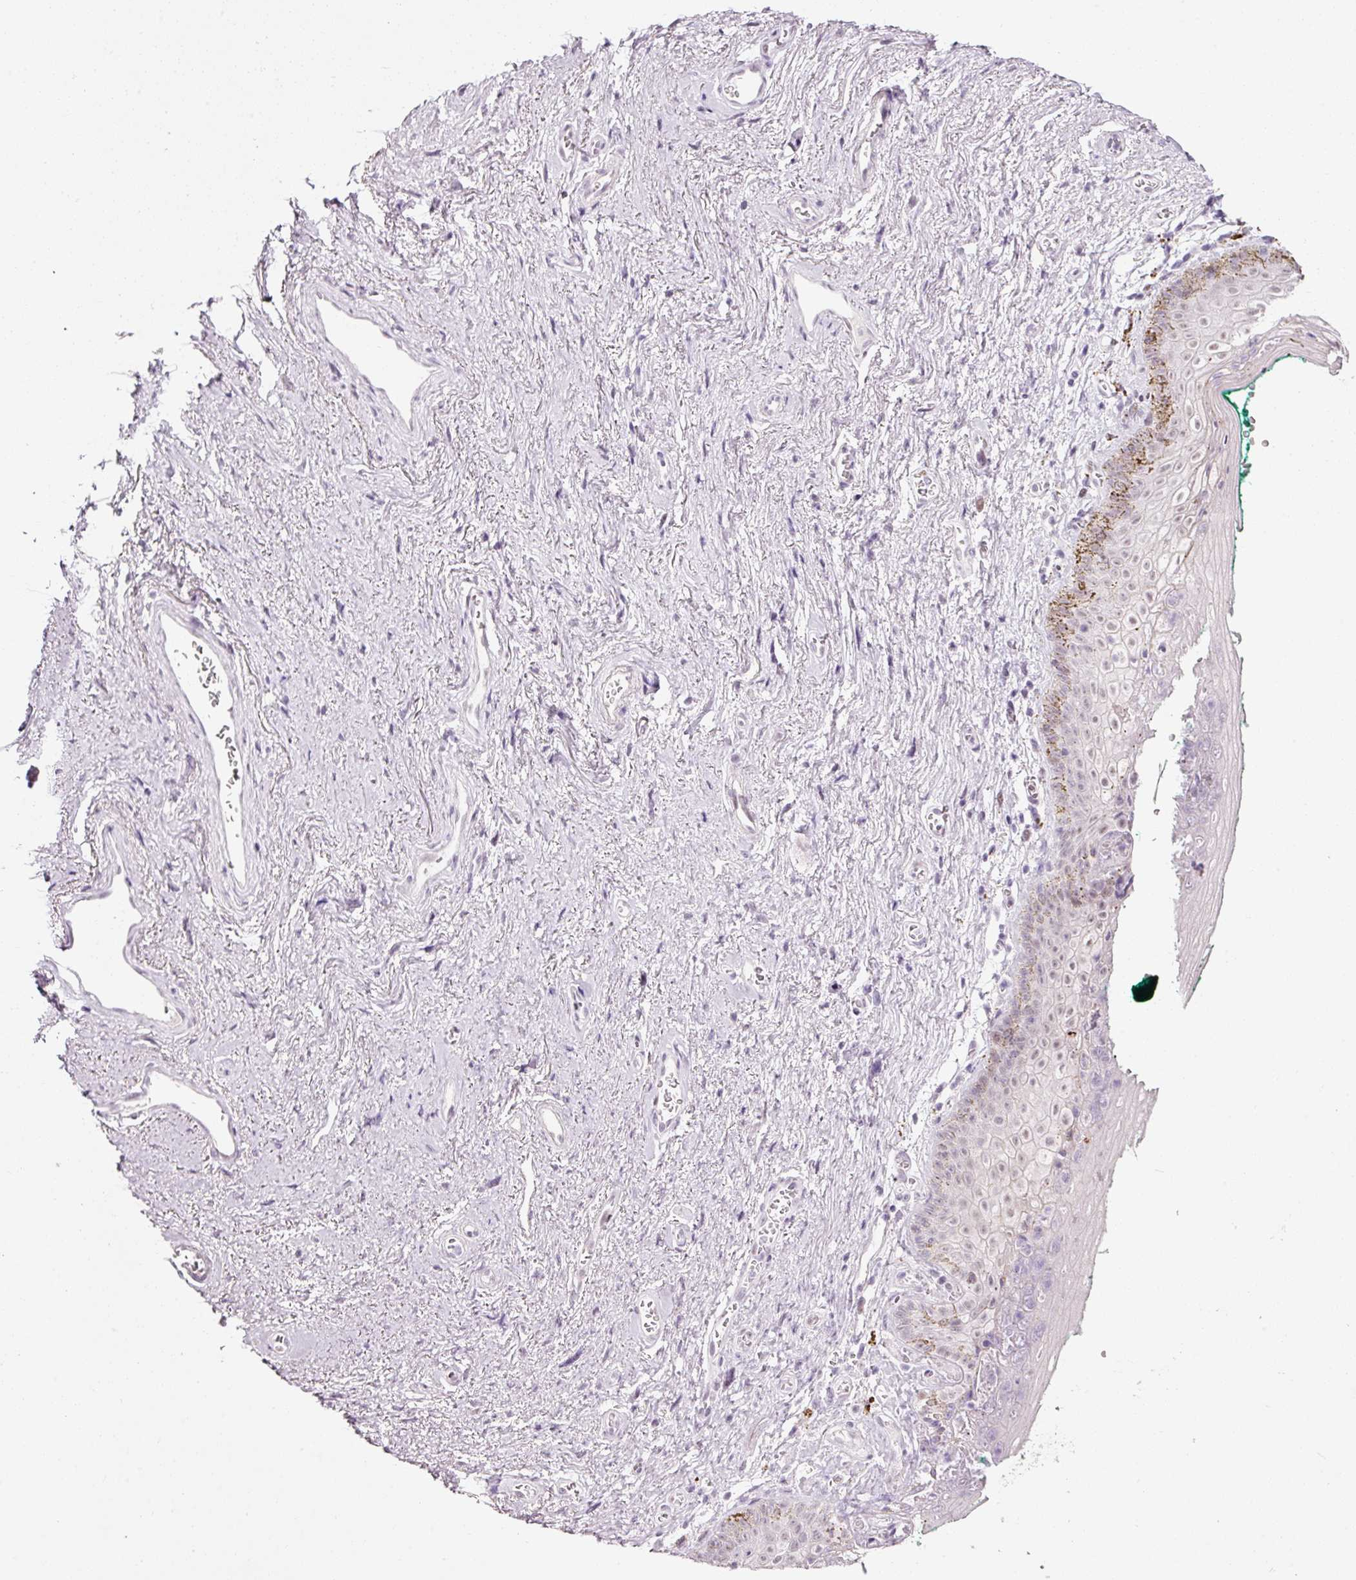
{"staining": {"intensity": "moderate", "quantity": "<25%", "location": "nuclear"}, "tissue": "vagina", "cell_type": "Squamous epithelial cells", "image_type": "normal", "snomed": [{"axis": "morphology", "description": "Normal tissue, NOS"}, {"axis": "topography", "description": "Vulva"}, {"axis": "topography", "description": "Vagina"}, {"axis": "topography", "description": "Peripheral nerve tissue"}], "caption": "Vagina stained with DAB (3,3'-diaminobenzidine) IHC exhibits low levels of moderate nuclear staining in about <25% of squamous epithelial cells.", "gene": "ANKRD20A1", "patient": {"sex": "female", "age": 66}}